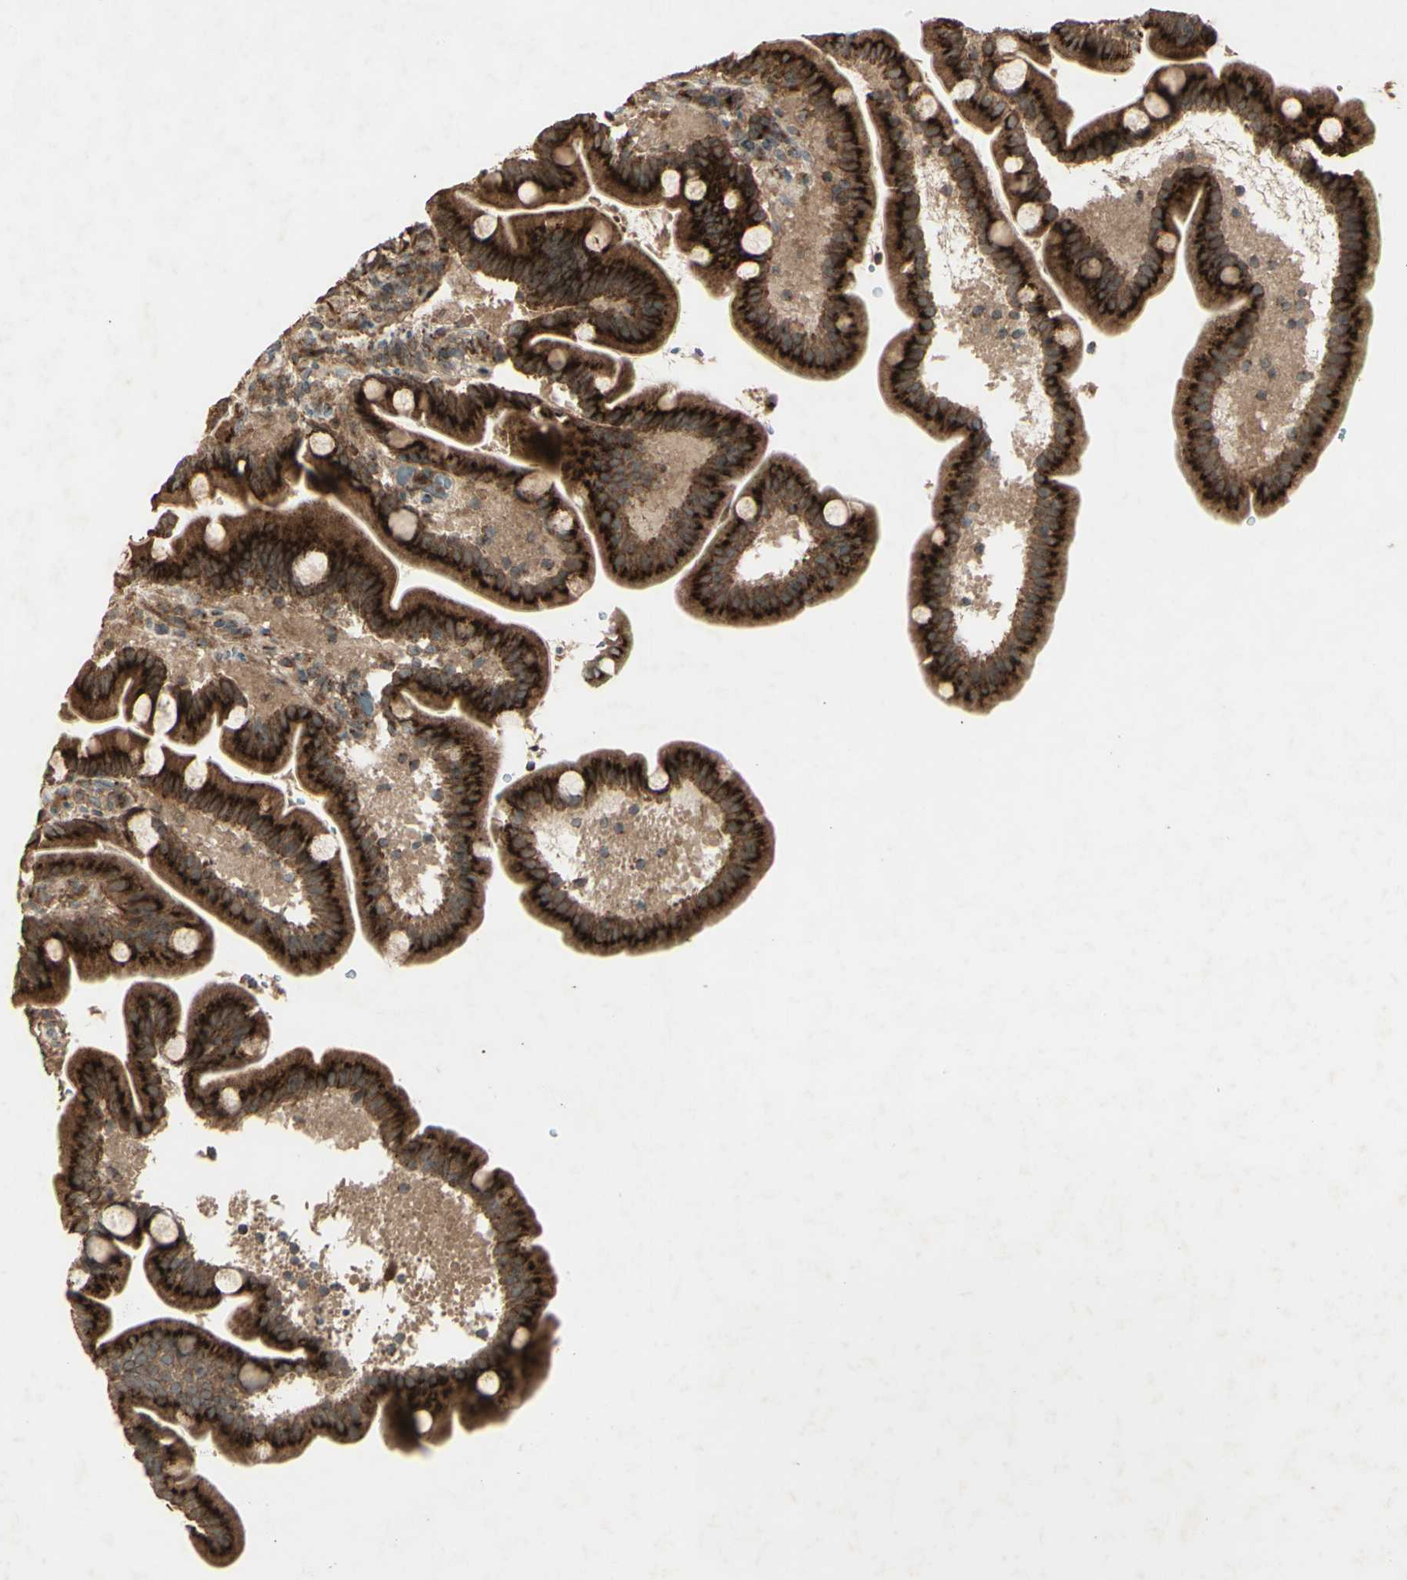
{"staining": {"intensity": "strong", "quantity": ">75%", "location": "cytoplasmic/membranous"}, "tissue": "duodenum", "cell_type": "Glandular cells", "image_type": "normal", "snomed": [{"axis": "morphology", "description": "Normal tissue, NOS"}, {"axis": "topography", "description": "Duodenum"}], "caption": "Protein positivity by immunohistochemistry demonstrates strong cytoplasmic/membranous positivity in approximately >75% of glandular cells in normal duodenum.", "gene": "AP1G1", "patient": {"sex": "male", "age": 54}}